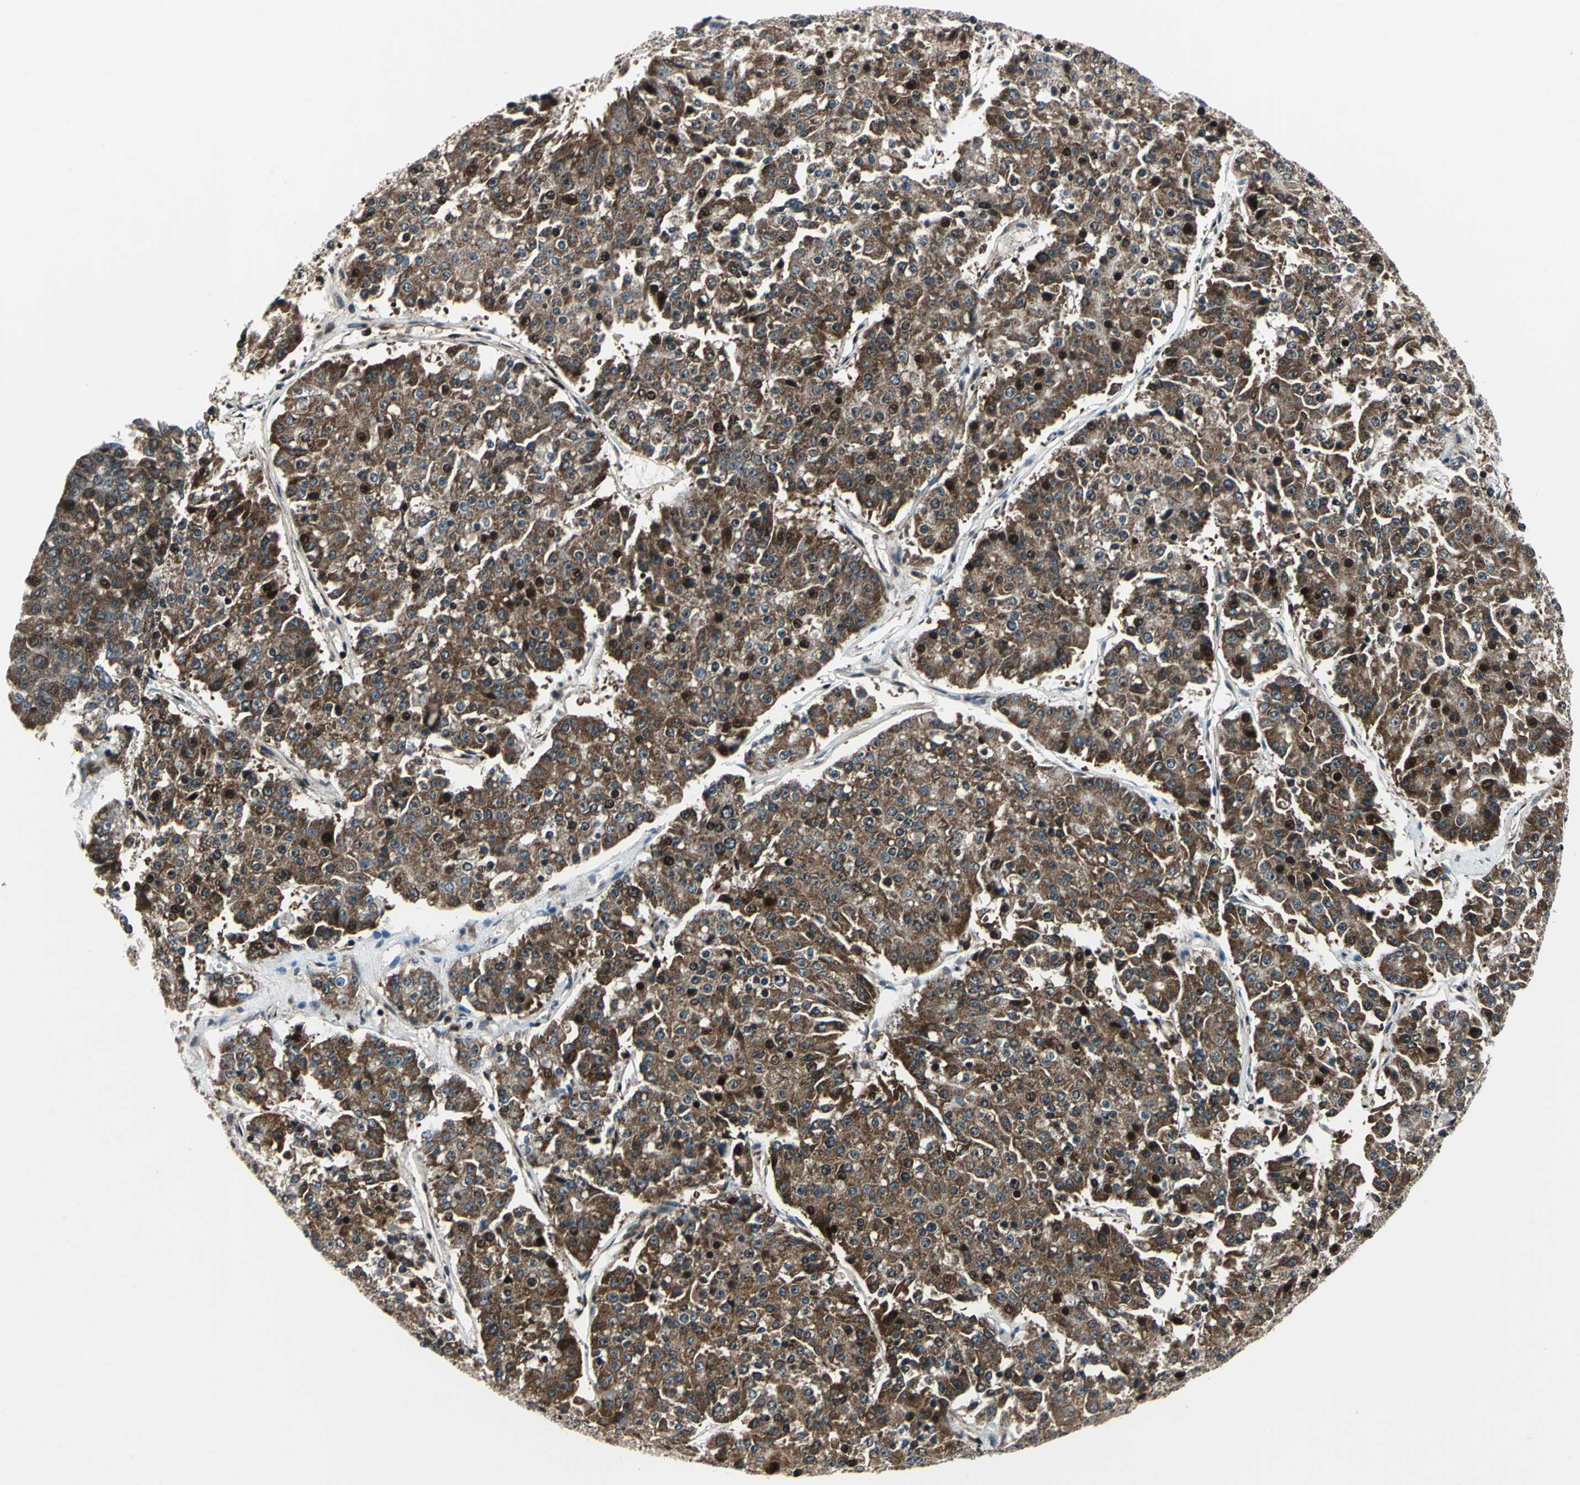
{"staining": {"intensity": "strong", "quantity": ">75%", "location": "cytoplasmic/membranous"}, "tissue": "pancreatic cancer", "cell_type": "Tumor cells", "image_type": "cancer", "snomed": [{"axis": "morphology", "description": "Adenocarcinoma, NOS"}, {"axis": "topography", "description": "Pancreas"}], "caption": "Adenocarcinoma (pancreatic) stained with a brown dye demonstrates strong cytoplasmic/membranous positive staining in about >75% of tumor cells.", "gene": "AATF", "patient": {"sex": "male", "age": 50}}